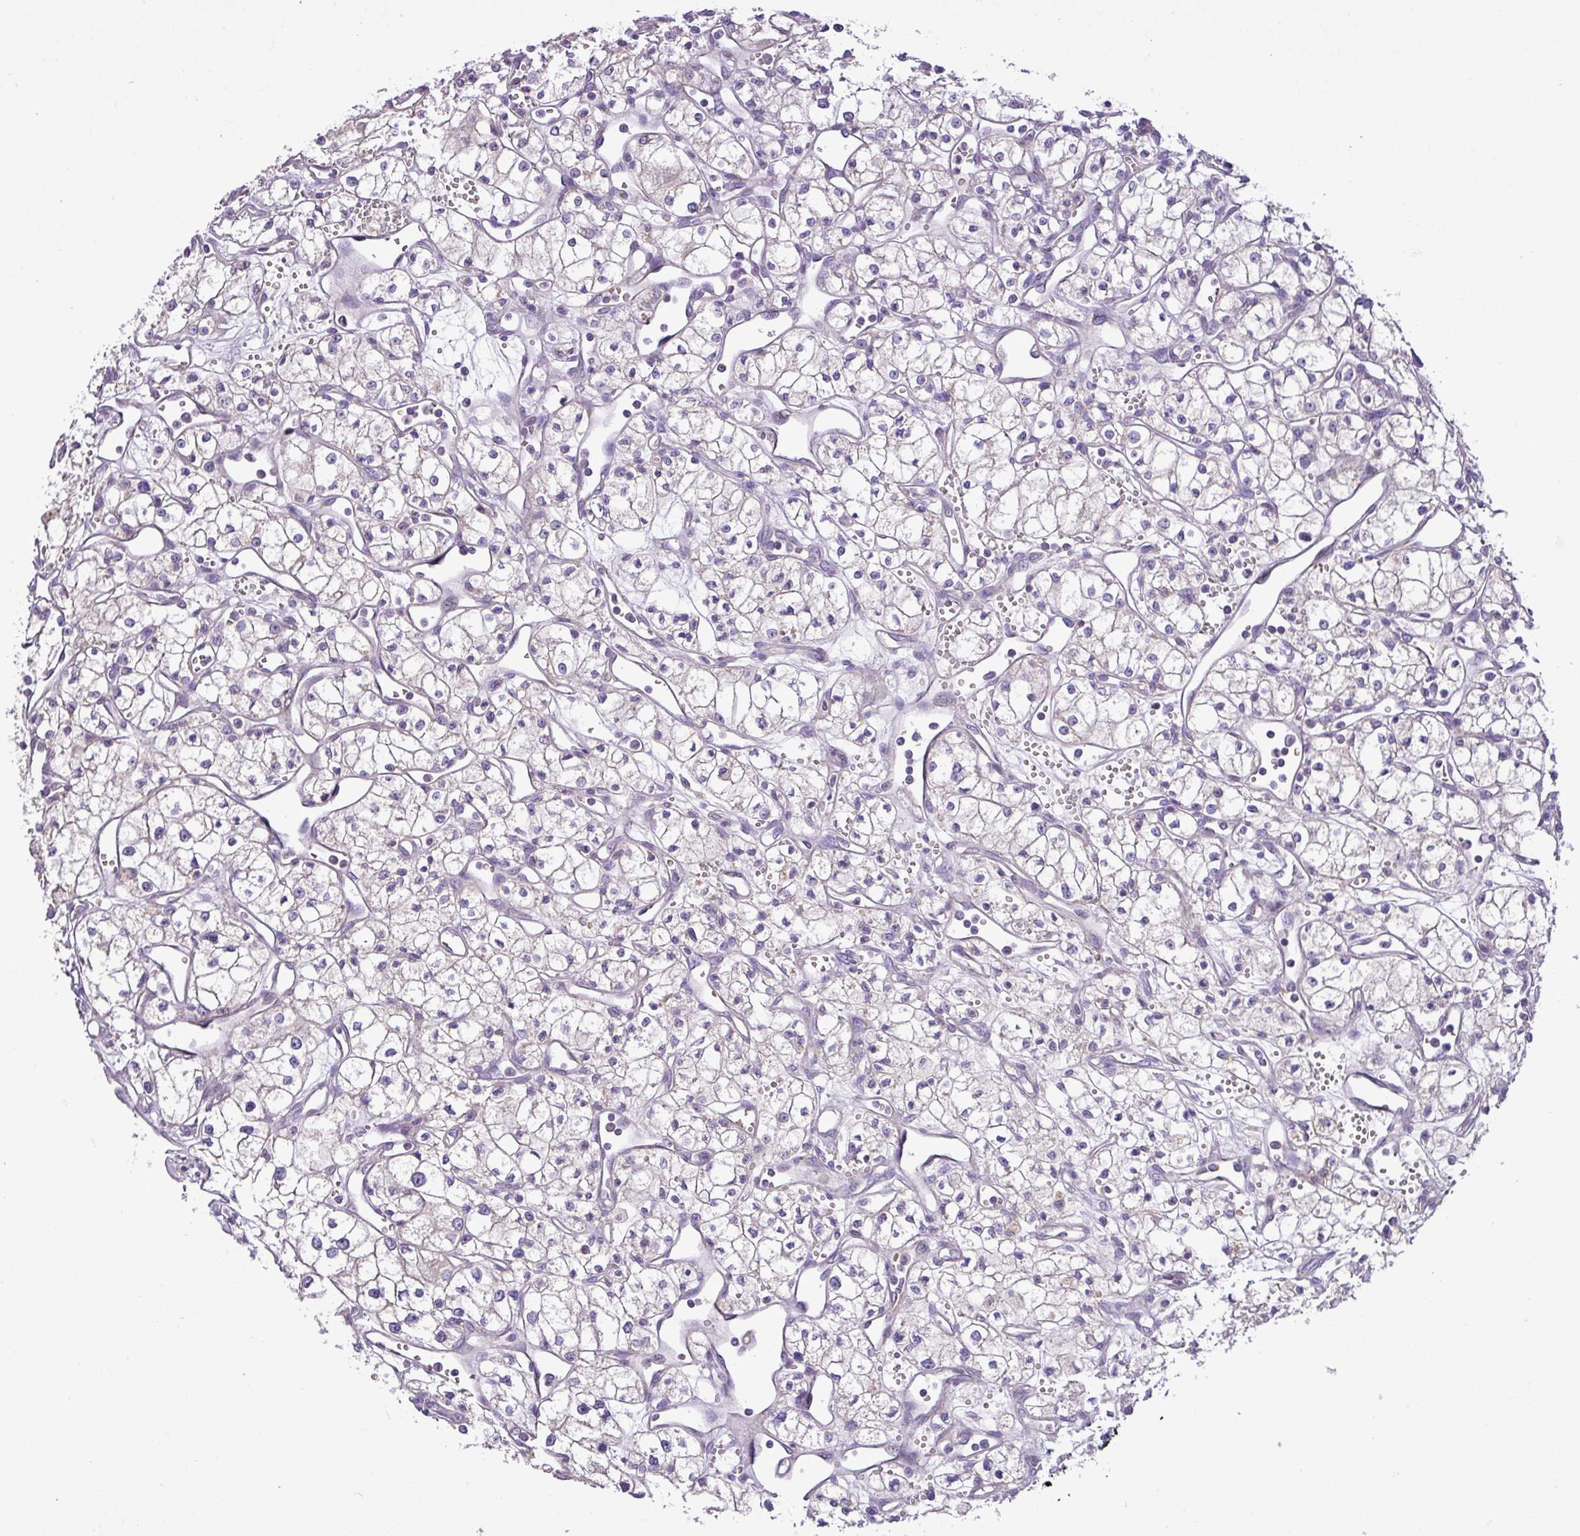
{"staining": {"intensity": "negative", "quantity": "none", "location": "none"}, "tissue": "renal cancer", "cell_type": "Tumor cells", "image_type": "cancer", "snomed": [{"axis": "morphology", "description": "Adenocarcinoma, NOS"}, {"axis": "topography", "description": "Kidney"}], "caption": "High power microscopy photomicrograph of an immunohistochemistry histopathology image of renal cancer (adenocarcinoma), revealing no significant positivity in tumor cells.", "gene": "FAM183A", "patient": {"sex": "male", "age": 59}}